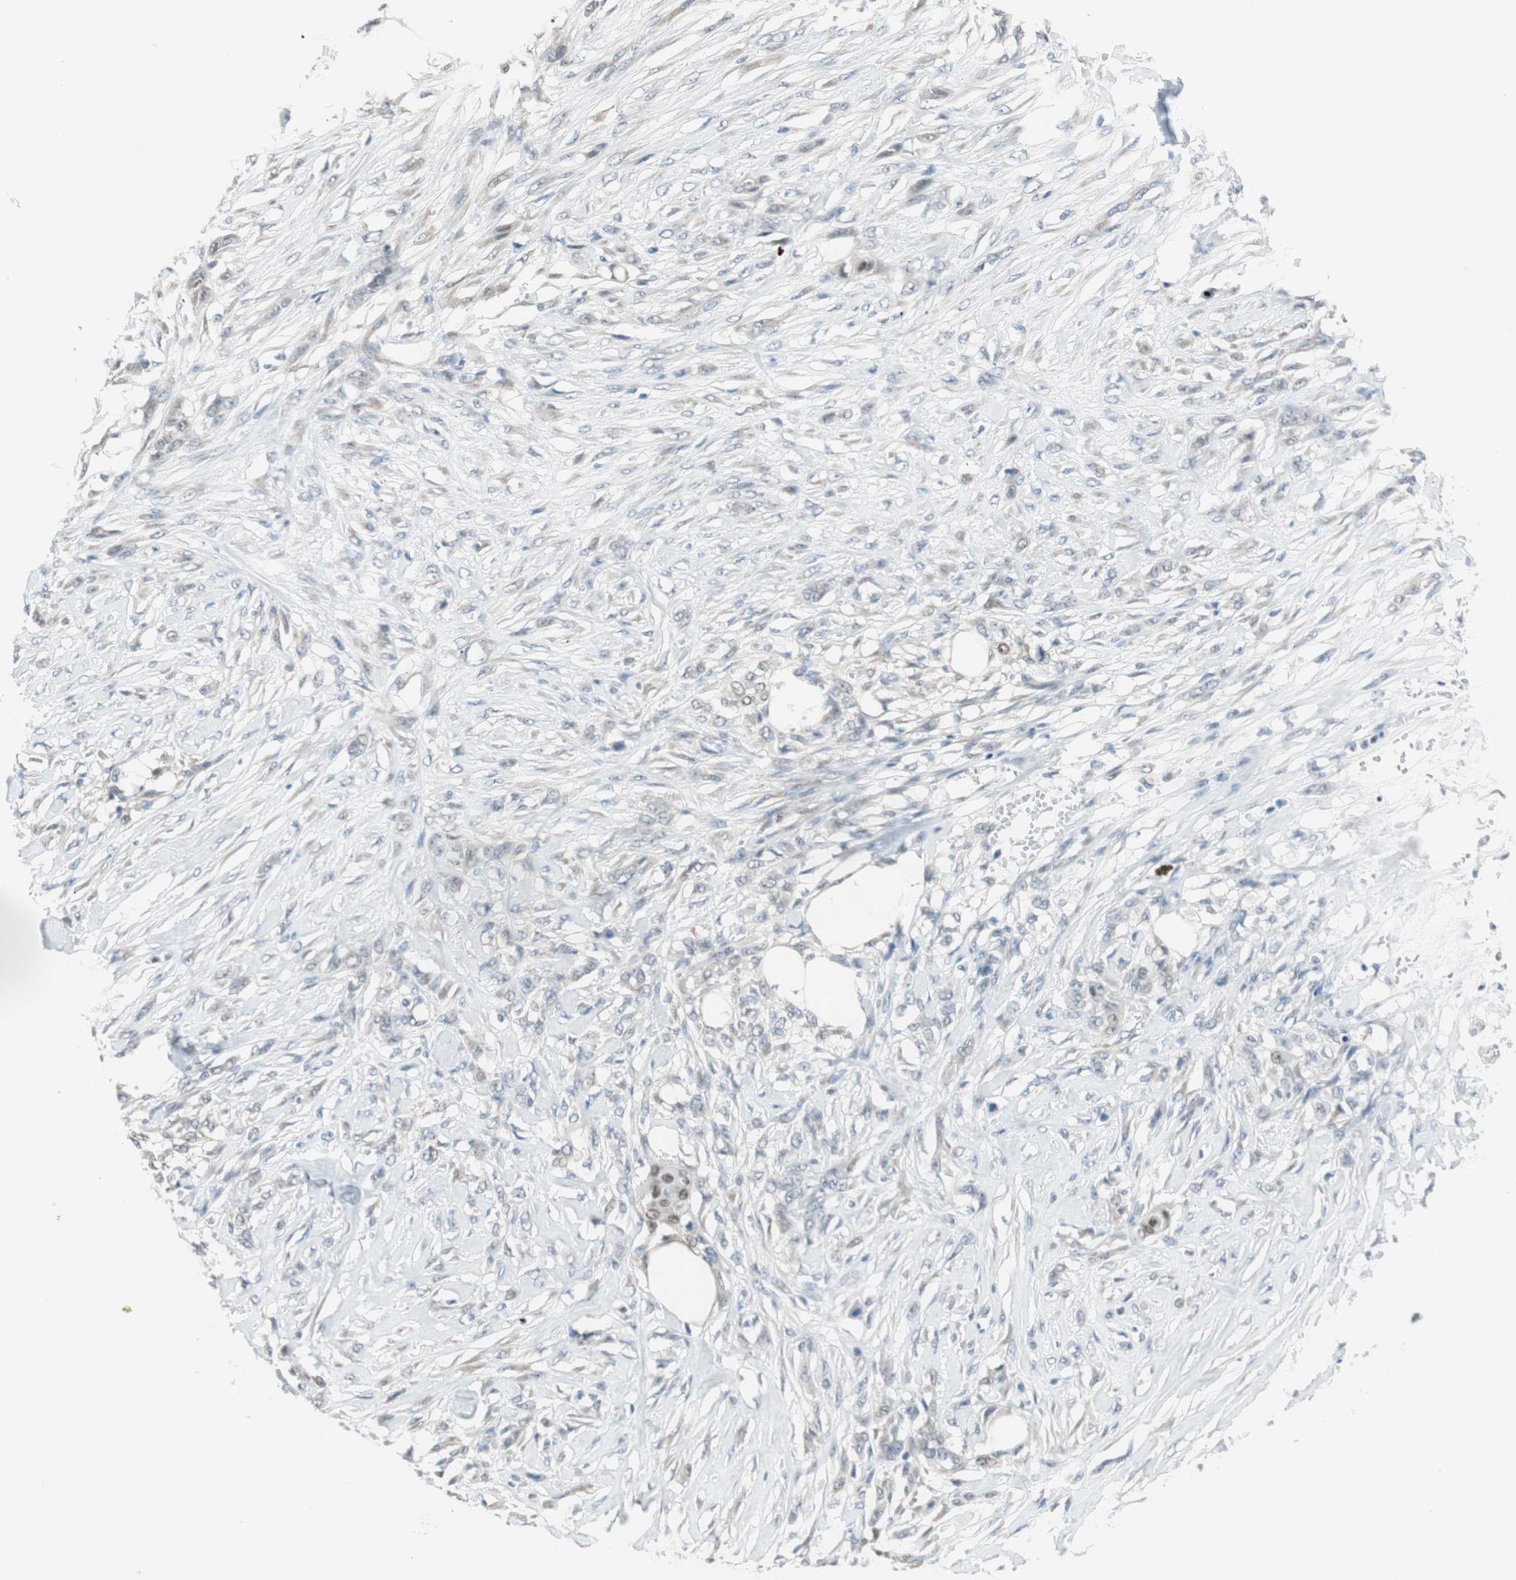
{"staining": {"intensity": "weak", "quantity": "25%-75%", "location": "nuclear"}, "tissue": "skin cancer", "cell_type": "Tumor cells", "image_type": "cancer", "snomed": [{"axis": "morphology", "description": "Squamous cell carcinoma, NOS"}, {"axis": "topography", "description": "Skin"}], "caption": "Immunohistochemistry histopathology image of human skin squamous cell carcinoma stained for a protein (brown), which exhibits low levels of weak nuclear staining in about 25%-75% of tumor cells.", "gene": "GRHL1", "patient": {"sex": "female", "age": 59}}